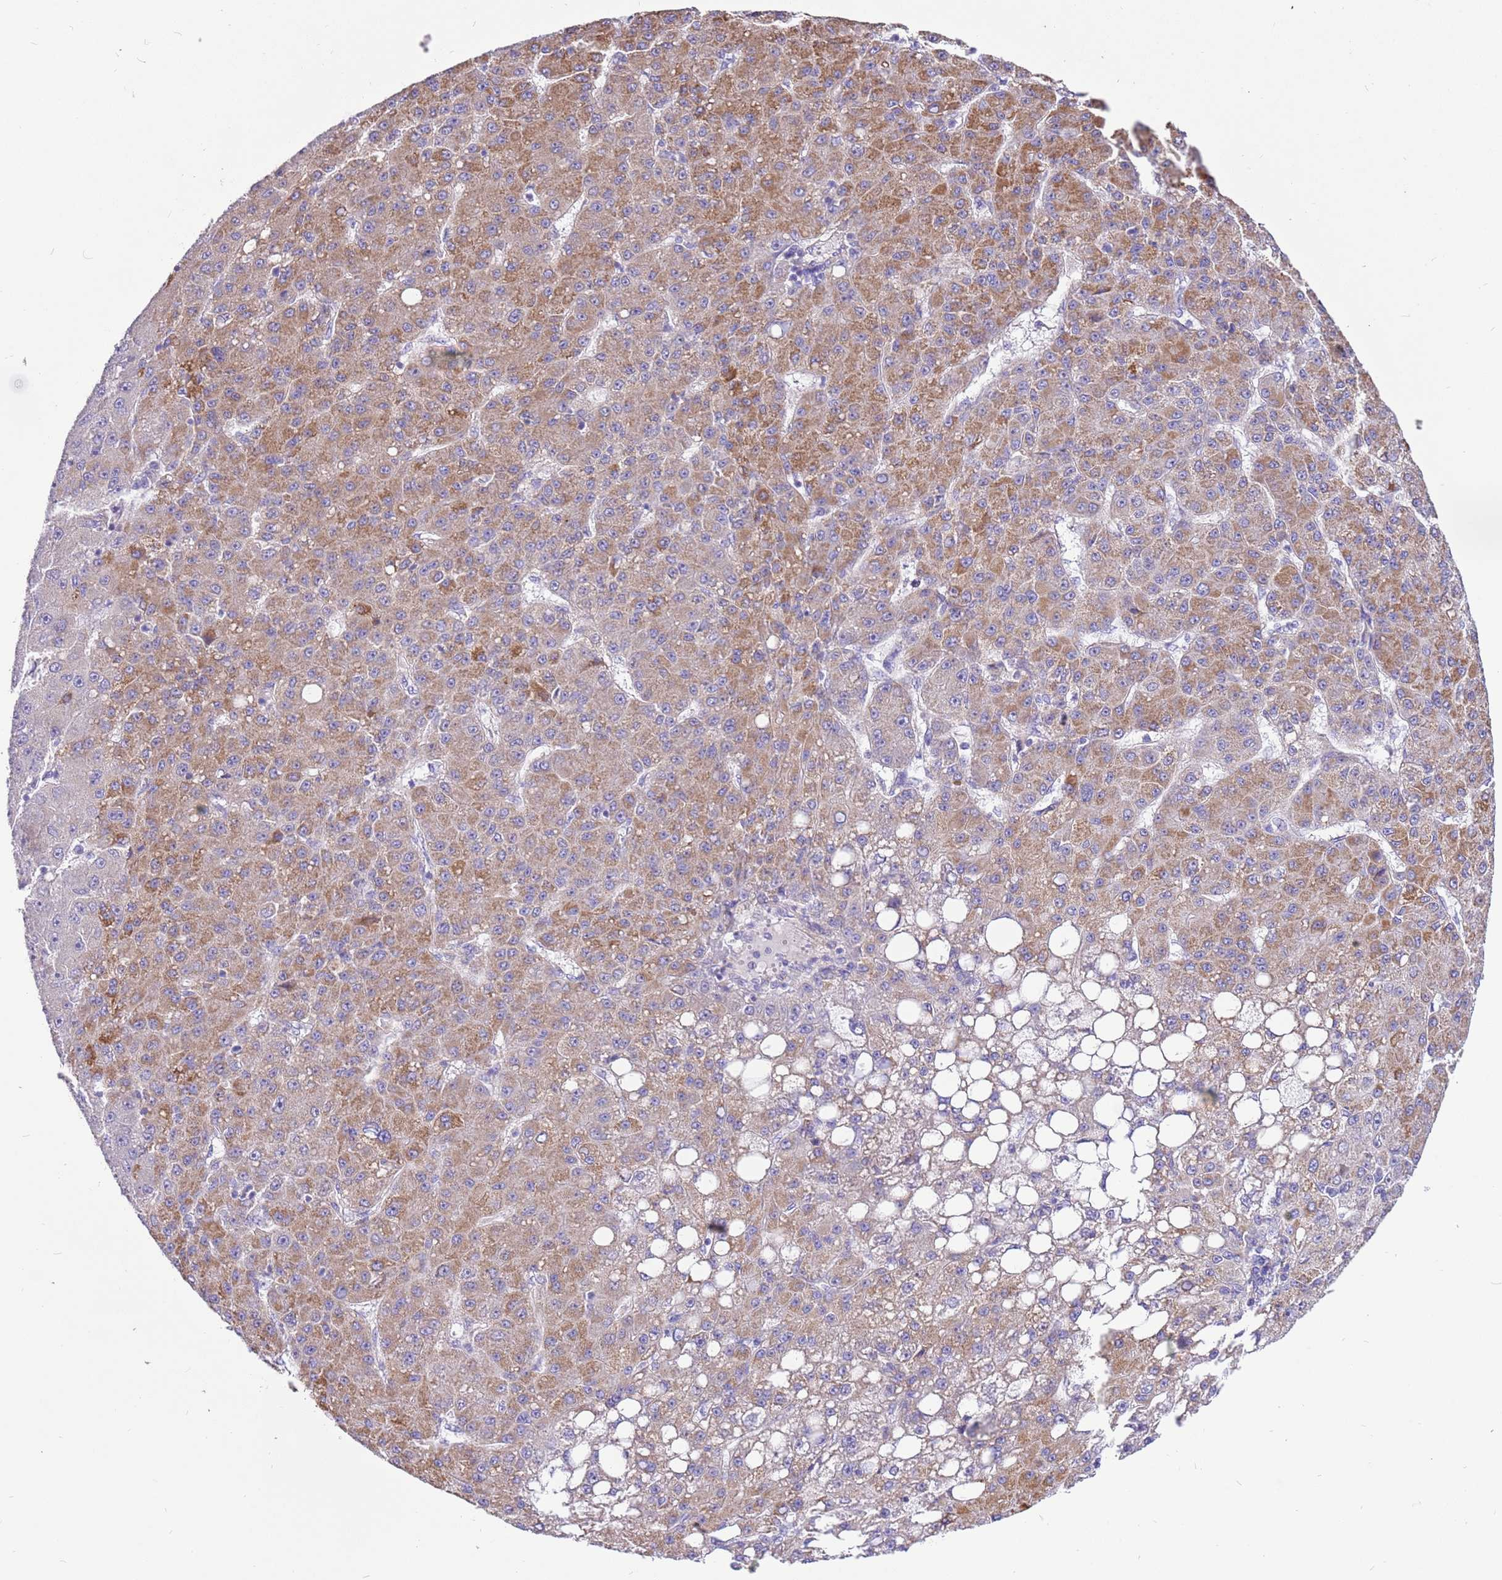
{"staining": {"intensity": "moderate", "quantity": "25%-75%", "location": "cytoplasmic/membranous"}, "tissue": "liver cancer", "cell_type": "Tumor cells", "image_type": "cancer", "snomed": [{"axis": "morphology", "description": "Carcinoma, Hepatocellular, NOS"}, {"axis": "topography", "description": "Liver"}], "caption": "Moderate cytoplasmic/membranous staining is present in approximately 25%-75% of tumor cells in hepatocellular carcinoma (liver).", "gene": "SERINC3", "patient": {"sex": "male", "age": 67}}